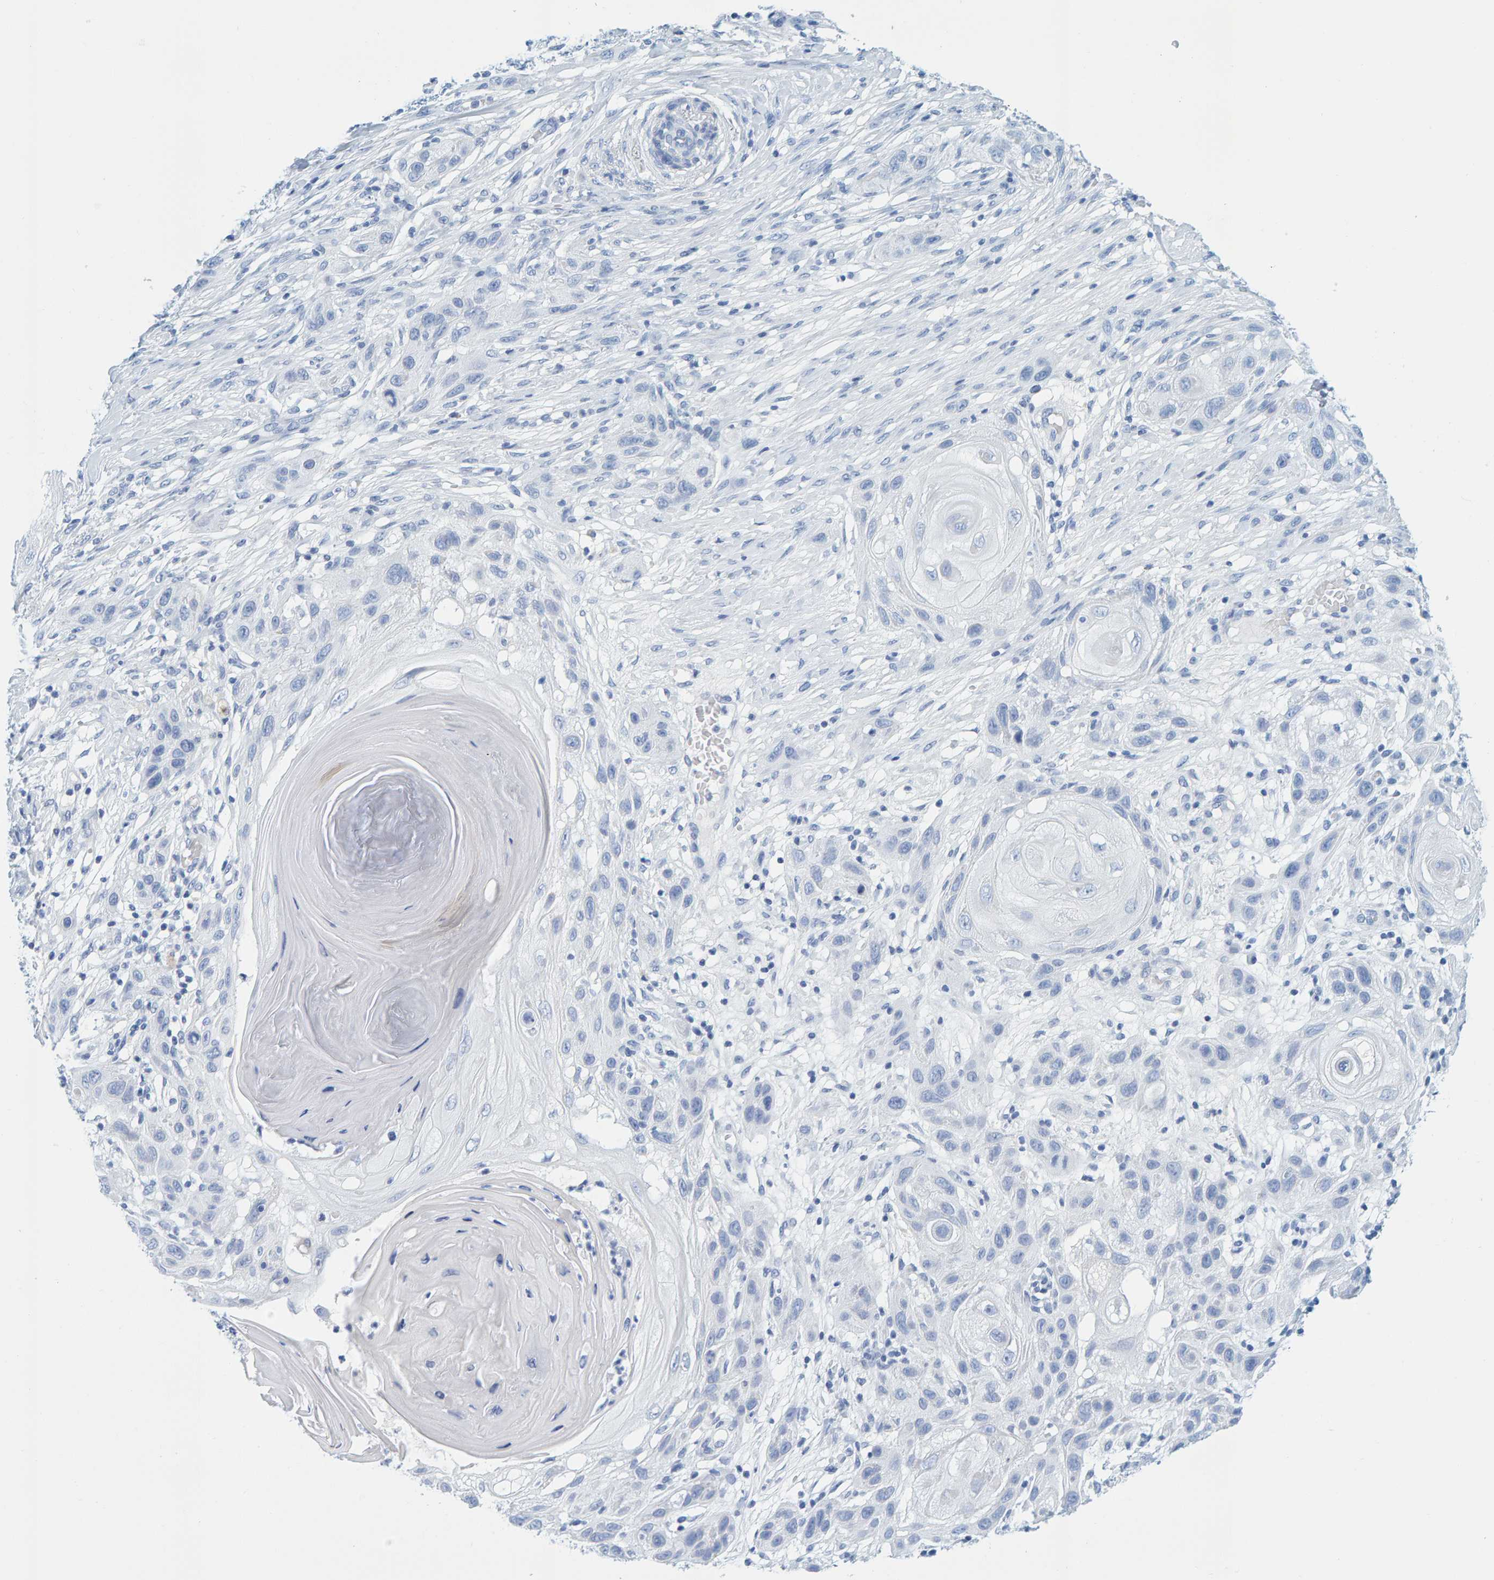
{"staining": {"intensity": "negative", "quantity": "none", "location": "none"}, "tissue": "skin cancer", "cell_type": "Tumor cells", "image_type": "cancer", "snomed": [{"axis": "morphology", "description": "Squamous cell carcinoma, NOS"}, {"axis": "topography", "description": "Skin"}], "caption": "A micrograph of skin cancer (squamous cell carcinoma) stained for a protein demonstrates no brown staining in tumor cells.", "gene": "SFTPC", "patient": {"sex": "female", "age": 96}}